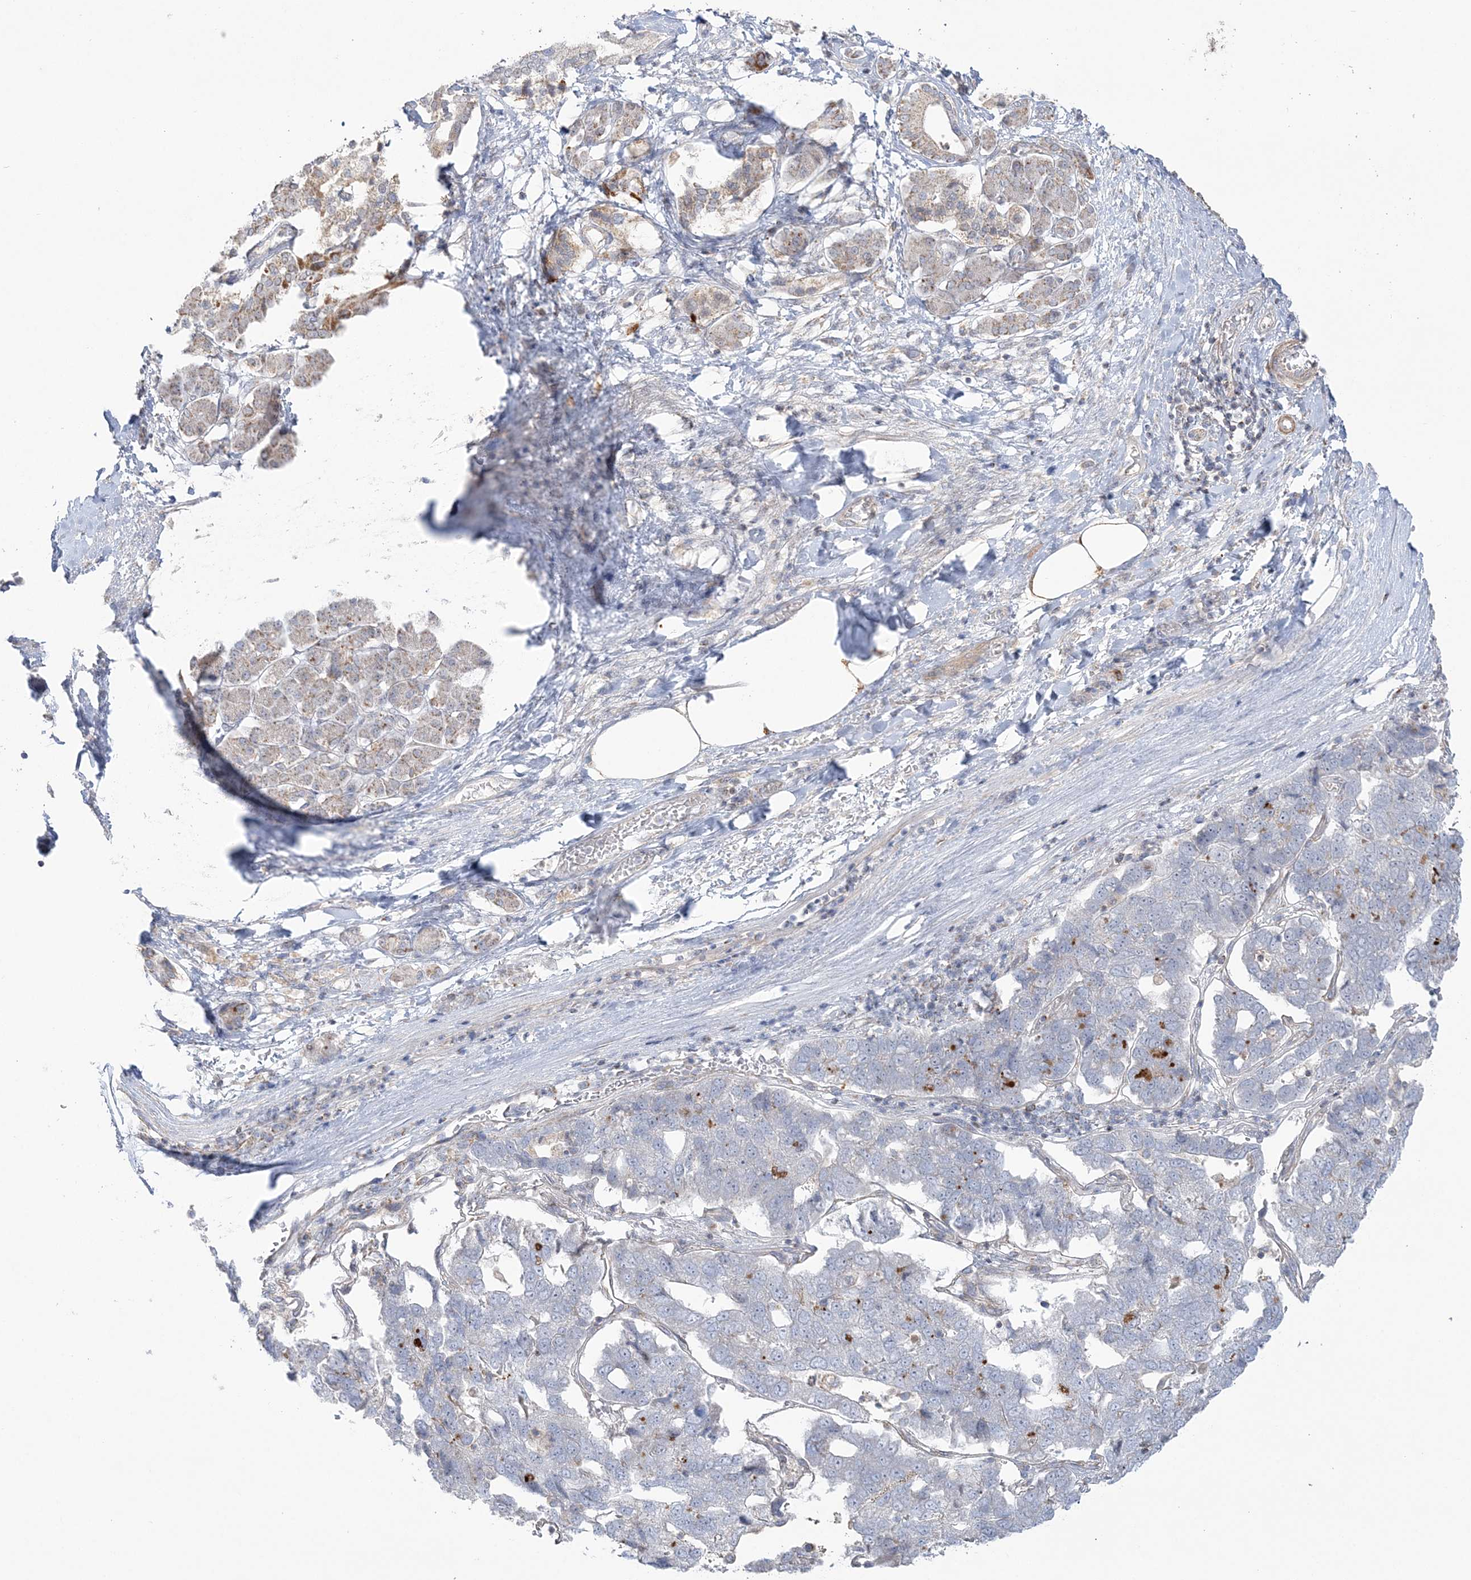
{"staining": {"intensity": "negative", "quantity": "none", "location": "none"}, "tissue": "pancreatic cancer", "cell_type": "Tumor cells", "image_type": "cancer", "snomed": [{"axis": "morphology", "description": "Adenocarcinoma, NOS"}, {"axis": "topography", "description": "Pancreas"}], "caption": "The immunohistochemistry photomicrograph has no significant positivity in tumor cells of pancreatic cancer (adenocarcinoma) tissue.", "gene": "SCLT1", "patient": {"sex": "female", "age": 61}}